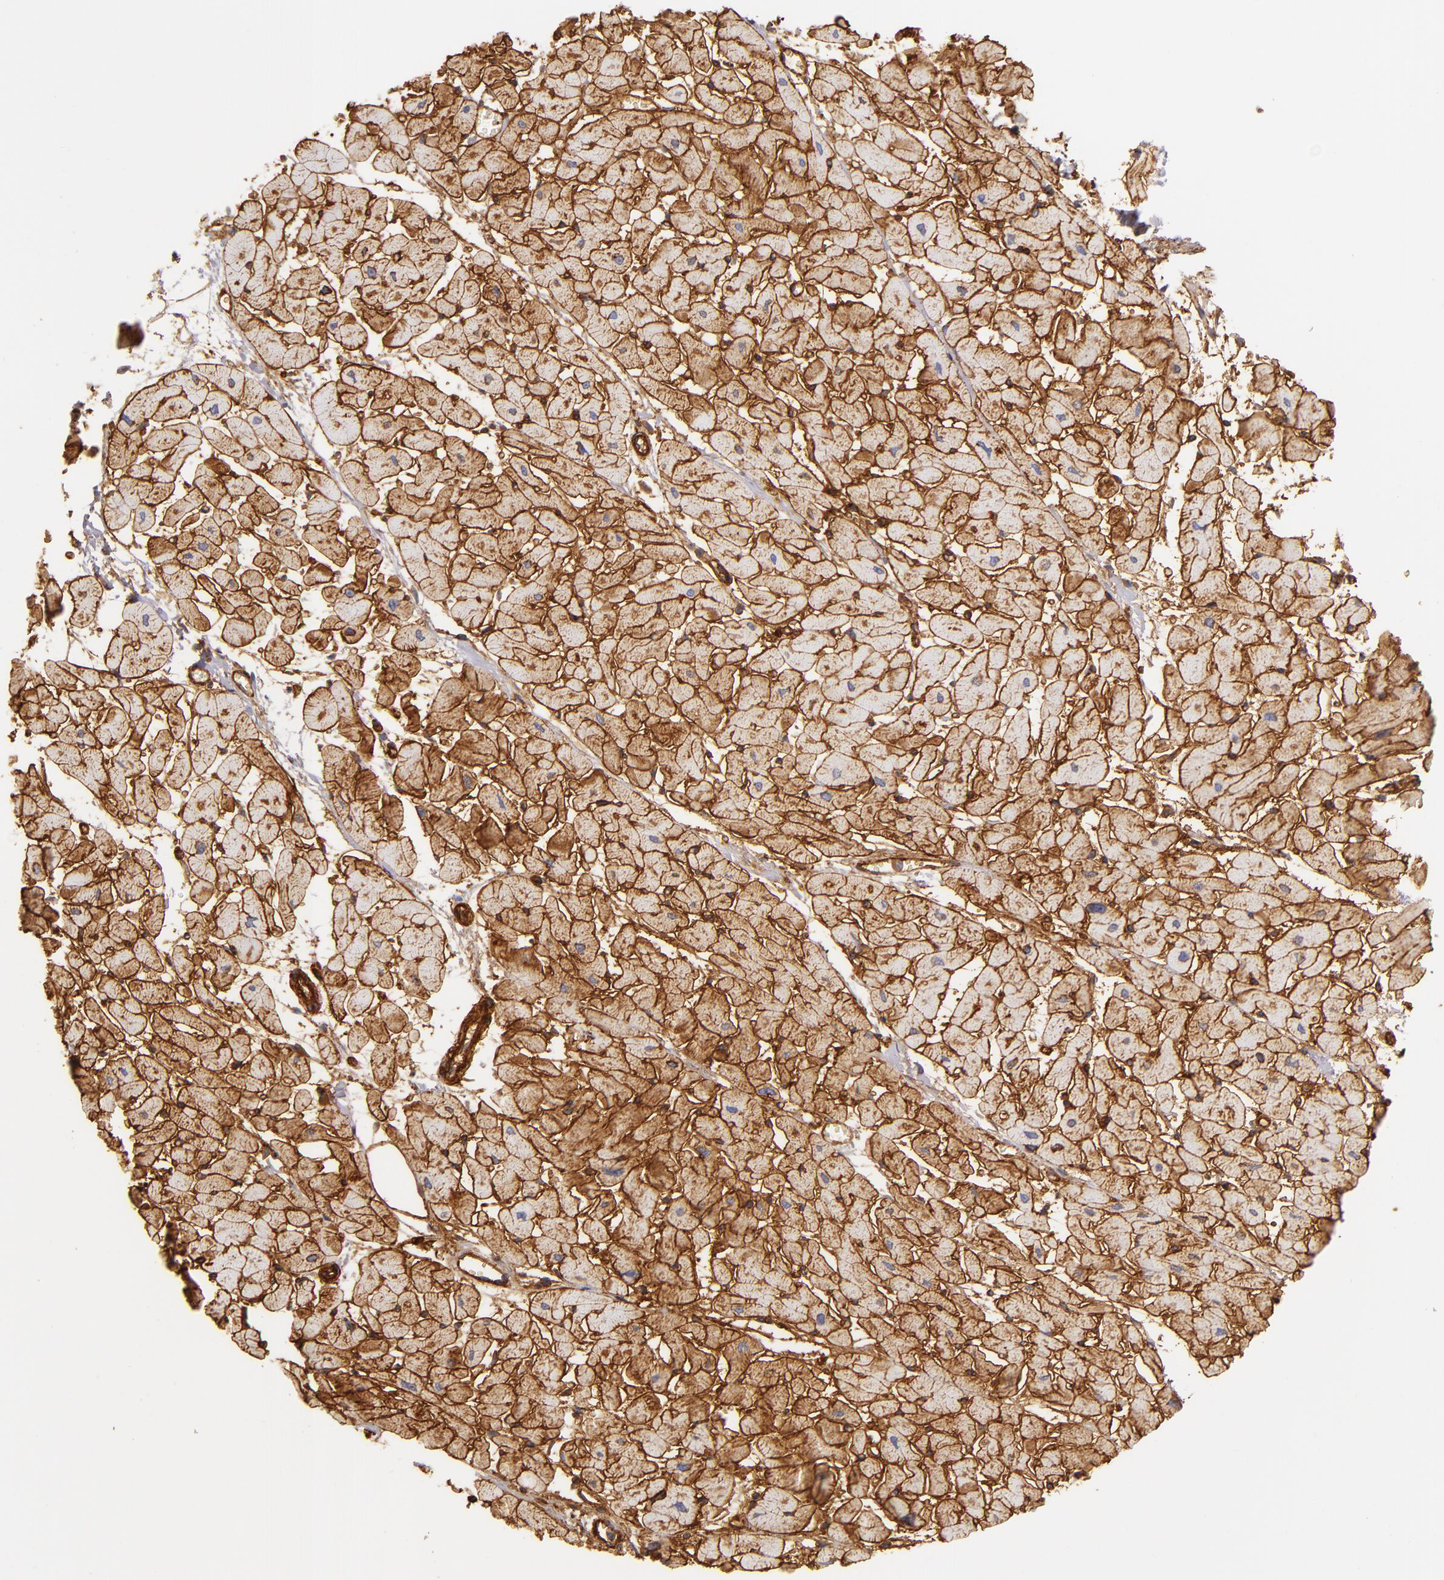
{"staining": {"intensity": "strong", "quantity": ">75%", "location": "cytoplasmic/membranous"}, "tissue": "heart muscle", "cell_type": "Cardiomyocytes", "image_type": "normal", "snomed": [{"axis": "morphology", "description": "Normal tissue, NOS"}, {"axis": "topography", "description": "Heart"}], "caption": "An immunohistochemistry photomicrograph of benign tissue is shown. Protein staining in brown shows strong cytoplasmic/membranous positivity in heart muscle within cardiomyocytes.", "gene": "CD151", "patient": {"sex": "female", "age": 19}}